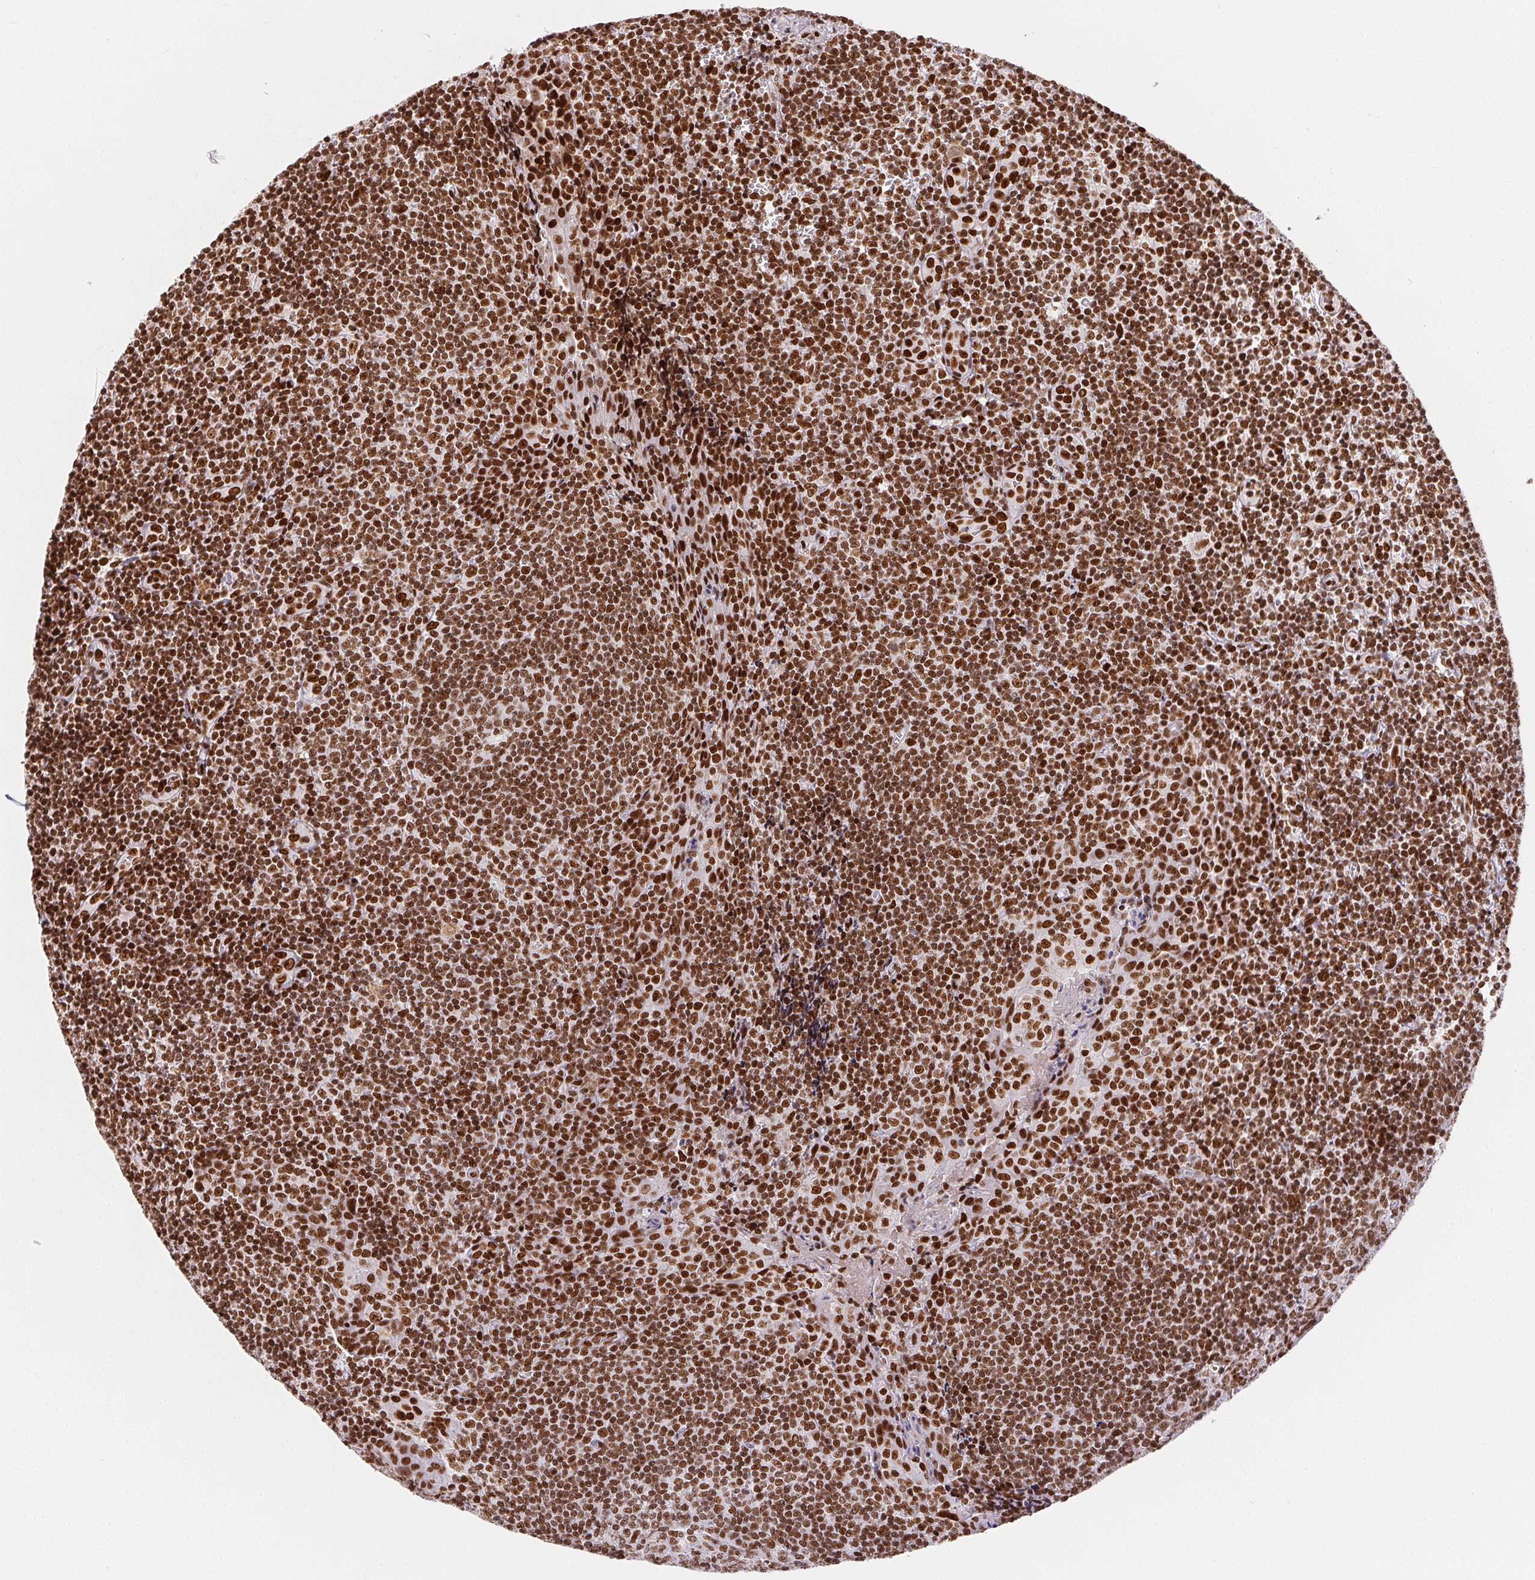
{"staining": {"intensity": "strong", "quantity": ">75%", "location": "nuclear"}, "tissue": "tonsil", "cell_type": "Germinal center cells", "image_type": "normal", "snomed": [{"axis": "morphology", "description": "Normal tissue, NOS"}, {"axis": "morphology", "description": "Inflammation, NOS"}, {"axis": "topography", "description": "Tonsil"}], "caption": "Immunohistochemical staining of unremarkable tonsil demonstrates strong nuclear protein expression in approximately >75% of germinal center cells.", "gene": "ZNF80", "patient": {"sex": "female", "age": 31}}